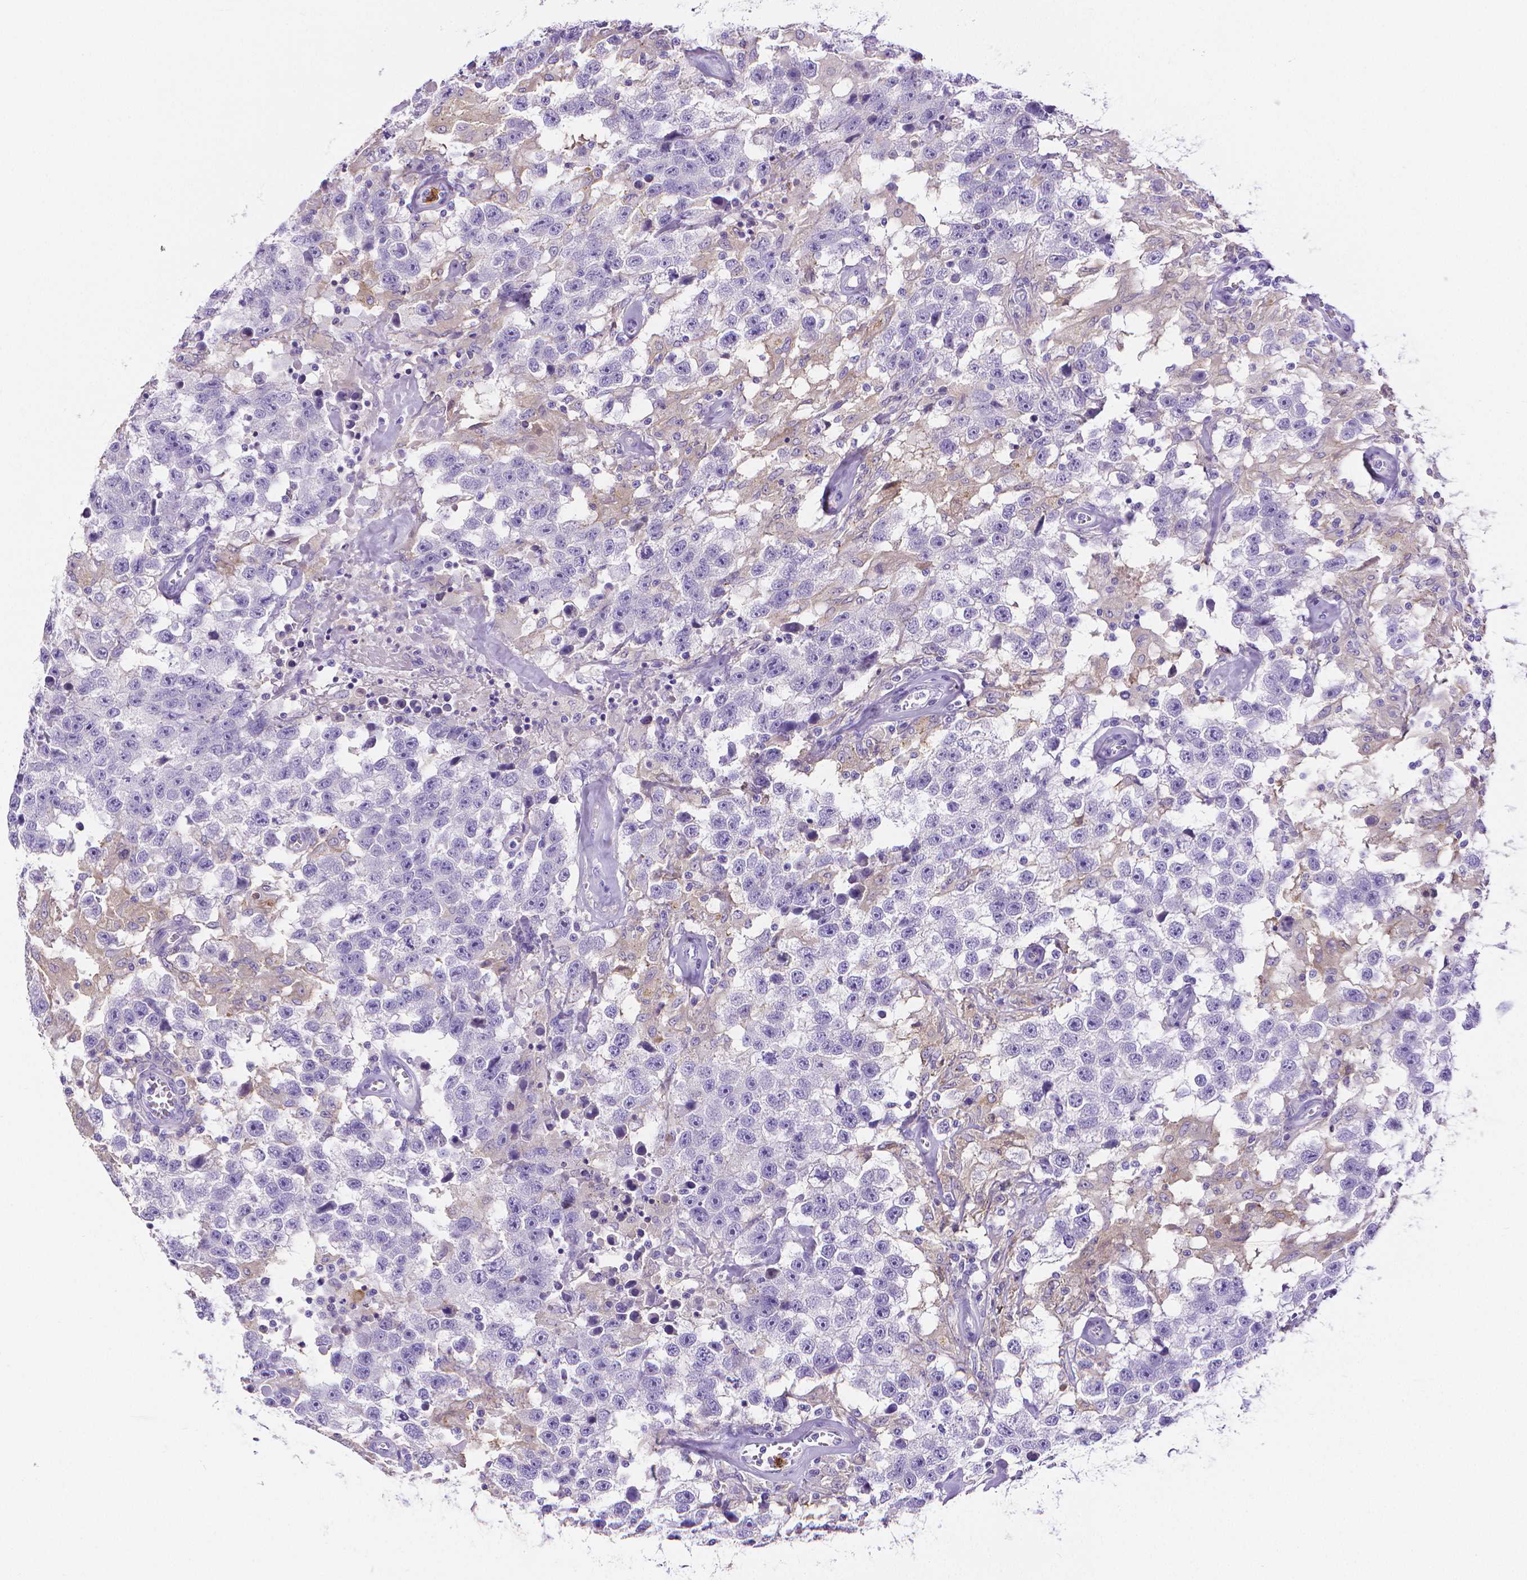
{"staining": {"intensity": "negative", "quantity": "none", "location": "none"}, "tissue": "testis cancer", "cell_type": "Tumor cells", "image_type": "cancer", "snomed": [{"axis": "morphology", "description": "Seminoma, NOS"}, {"axis": "topography", "description": "Testis"}], "caption": "Tumor cells are negative for brown protein staining in testis seminoma. (DAB immunohistochemistry visualized using brightfield microscopy, high magnification).", "gene": "MMP9", "patient": {"sex": "male", "age": 43}}